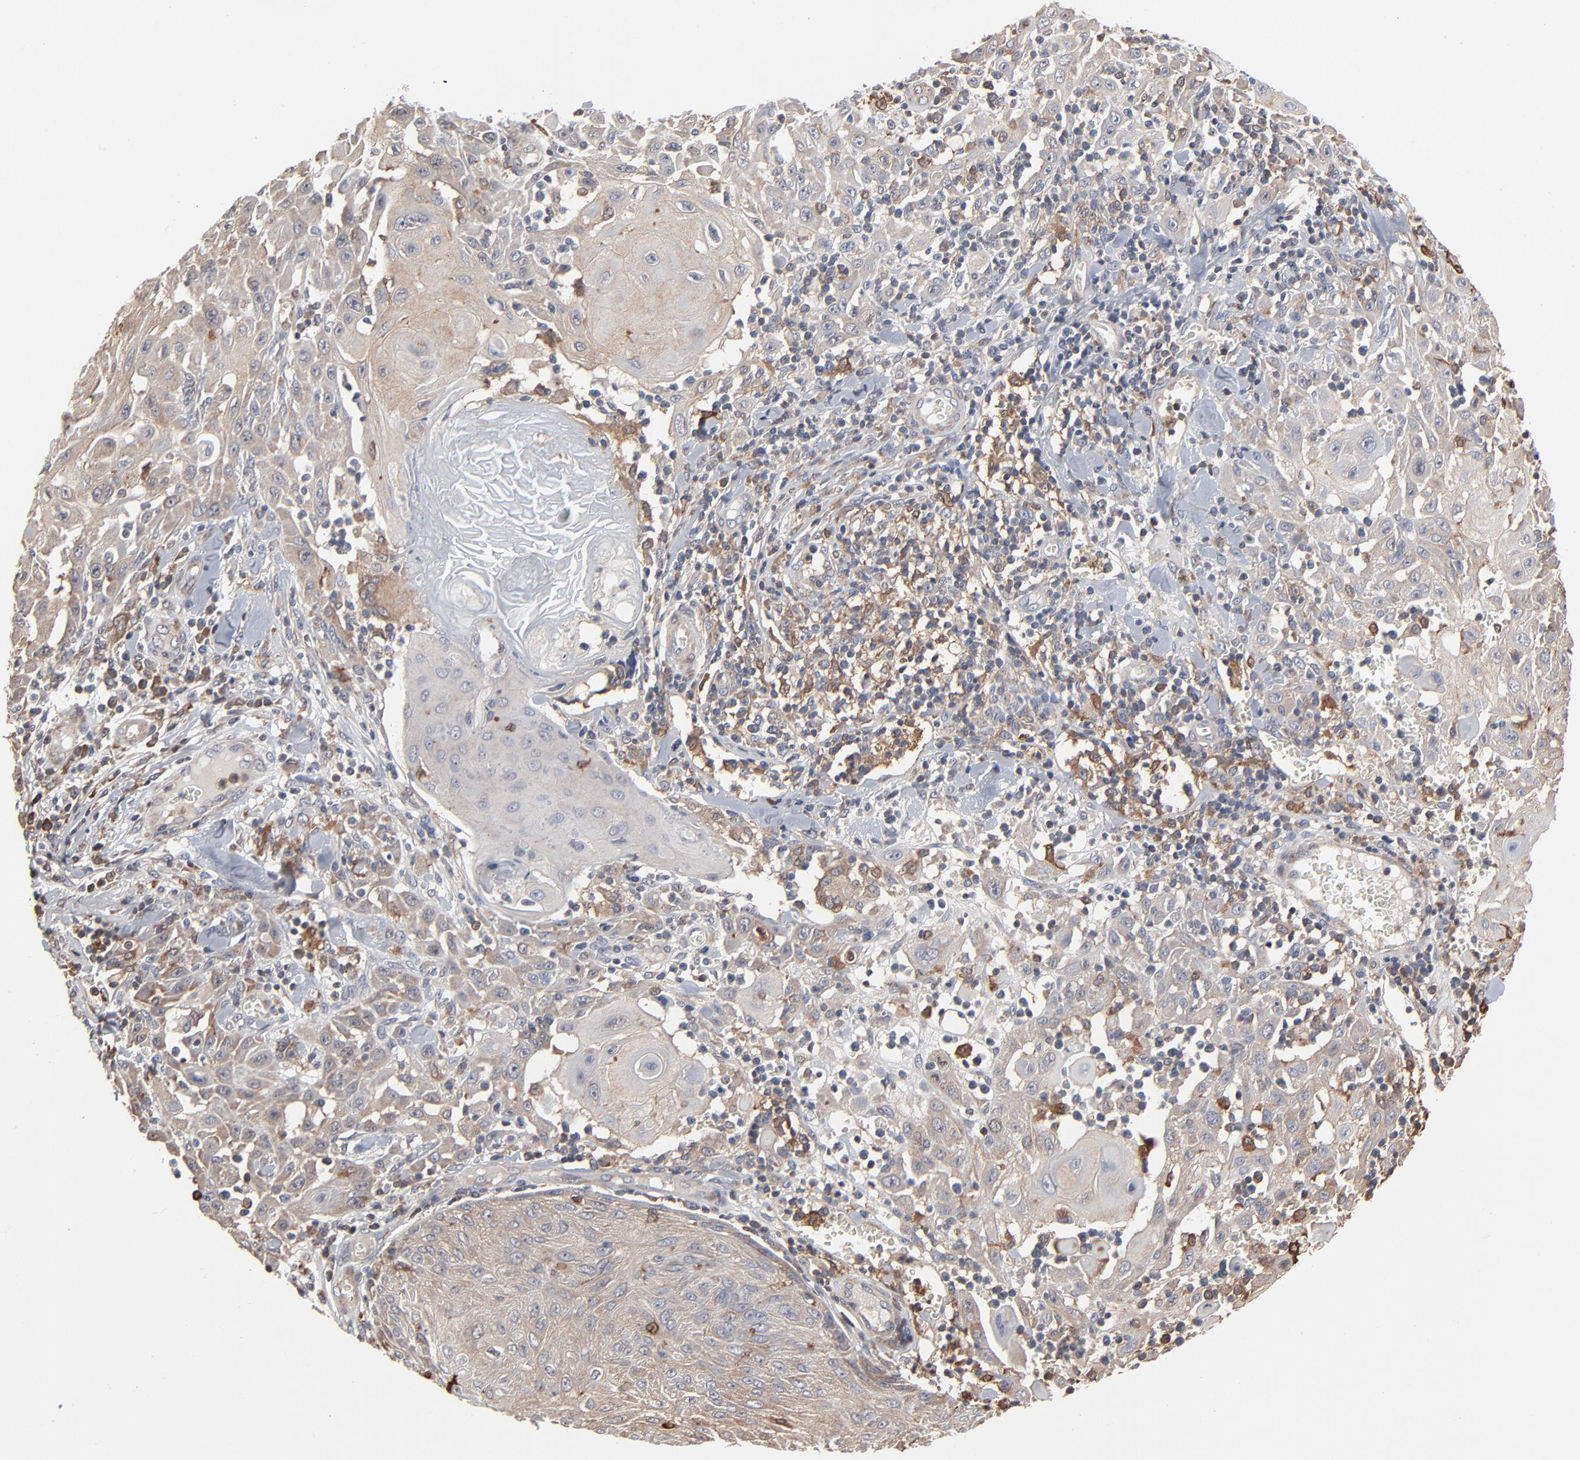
{"staining": {"intensity": "weak", "quantity": ">75%", "location": "cytoplasmic/membranous"}, "tissue": "skin cancer", "cell_type": "Tumor cells", "image_type": "cancer", "snomed": [{"axis": "morphology", "description": "Squamous cell carcinoma, NOS"}, {"axis": "topography", "description": "Skin"}], "caption": "High-power microscopy captured an IHC histopathology image of skin cancer (squamous cell carcinoma), revealing weak cytoplasmic/membranous positivity in approximately >75% of tumor cells. The protein is shown in brown color, while the nuclei are stained blue.", "gene": "MAP2K1", "patient": {"sex": "male", "age": 24}}